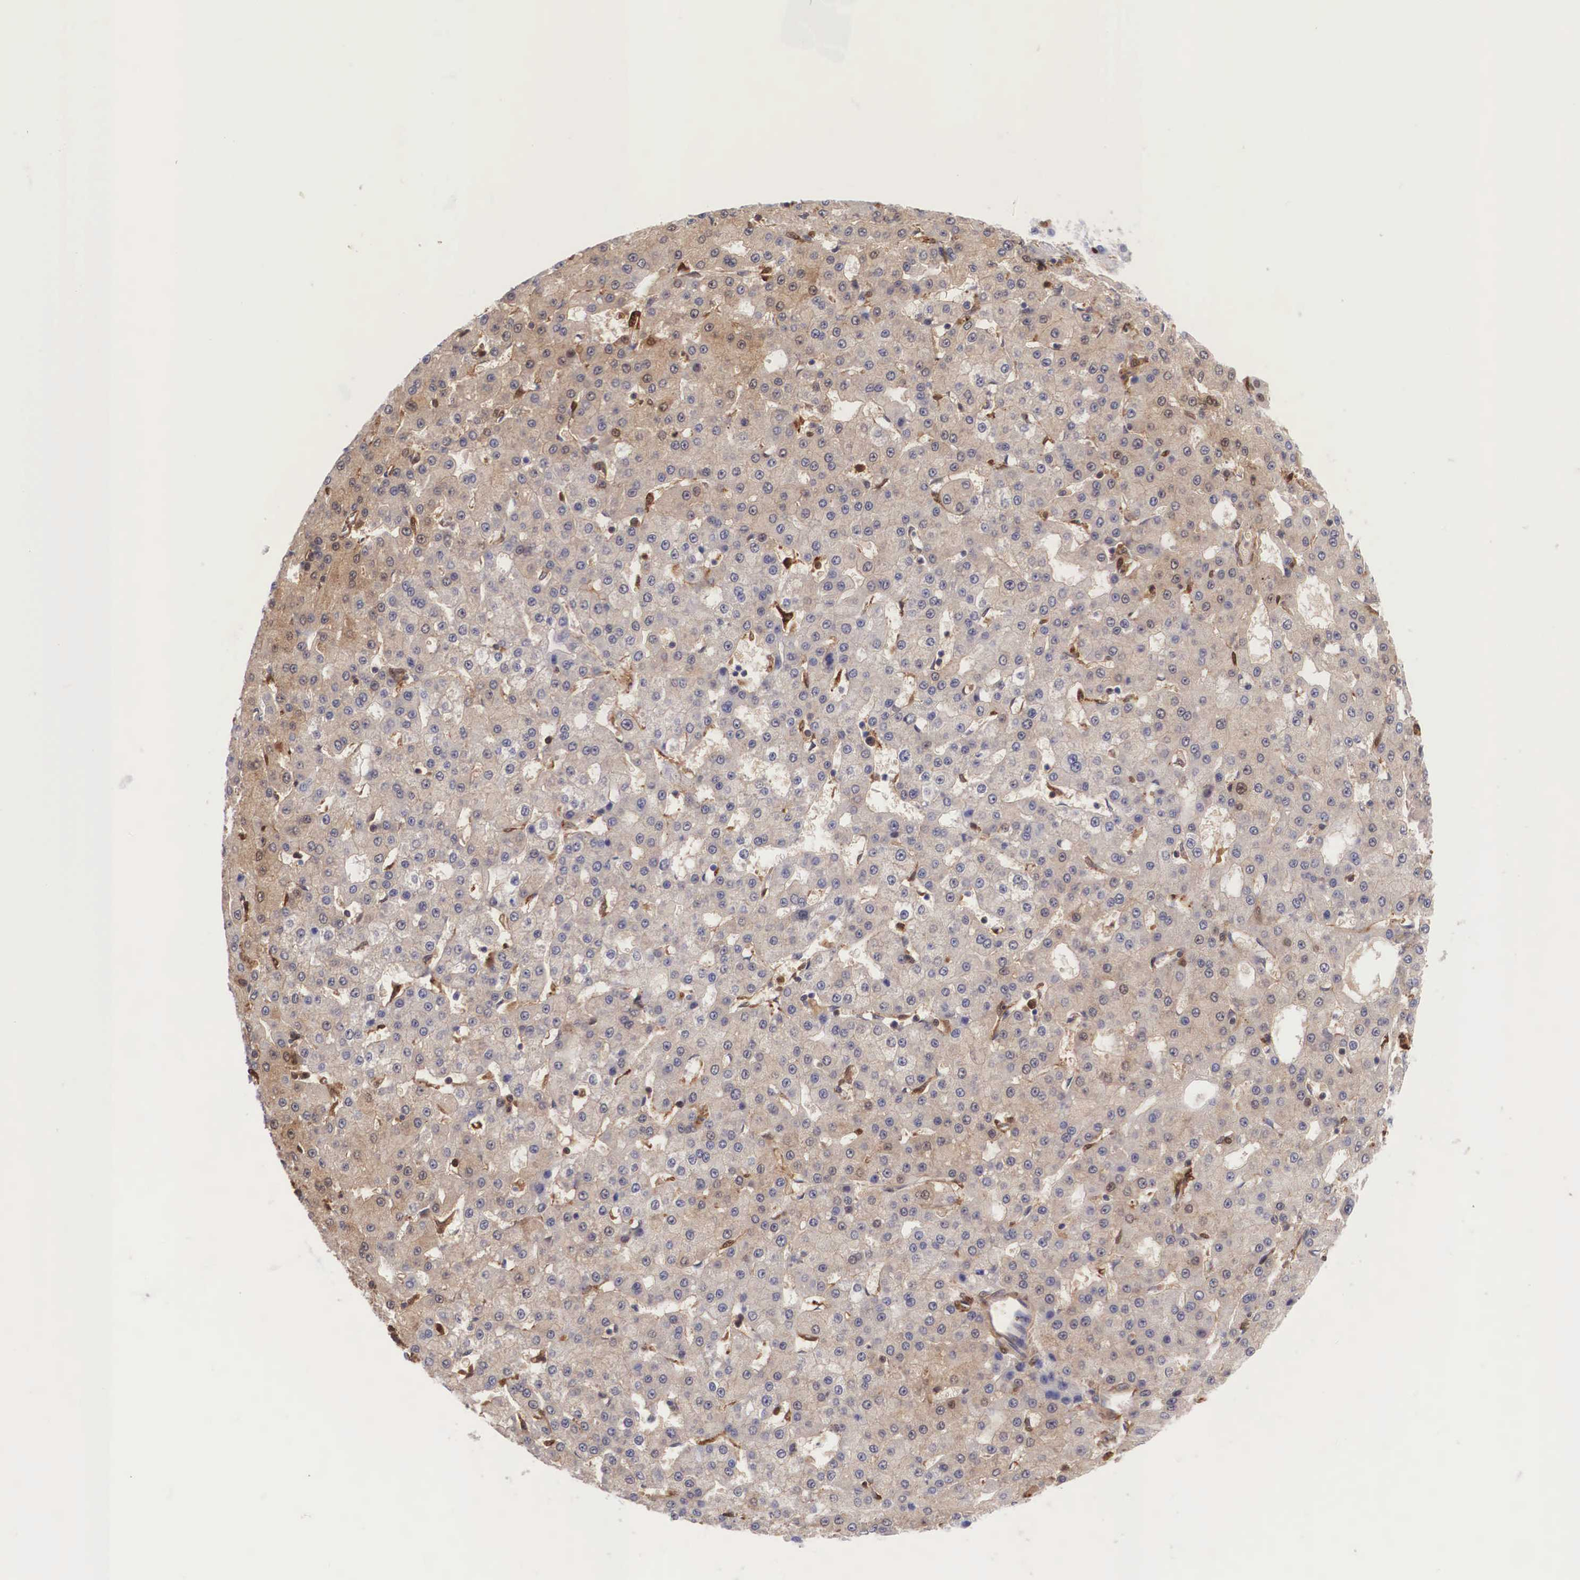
{"staining": {"intensity": "weak", "quantity": "<25%", "location": "cytoplasmic/membranous"}, "tissue": "liver cancer", "cell_type": "Tumor cells", "image_type": "cancer", "snomed": [{"axis": "morphology", "description": "Carcinoma, Hepatocellular, NOS"}, {"axis": "topography", "description": "Liver"}], "caption": "The image exhibits no staining of tumor cells in liver cancer (hepatocellular carcinoma).", "gene": "LGALS1", "patient": {"sex": "male", "age": 47}}